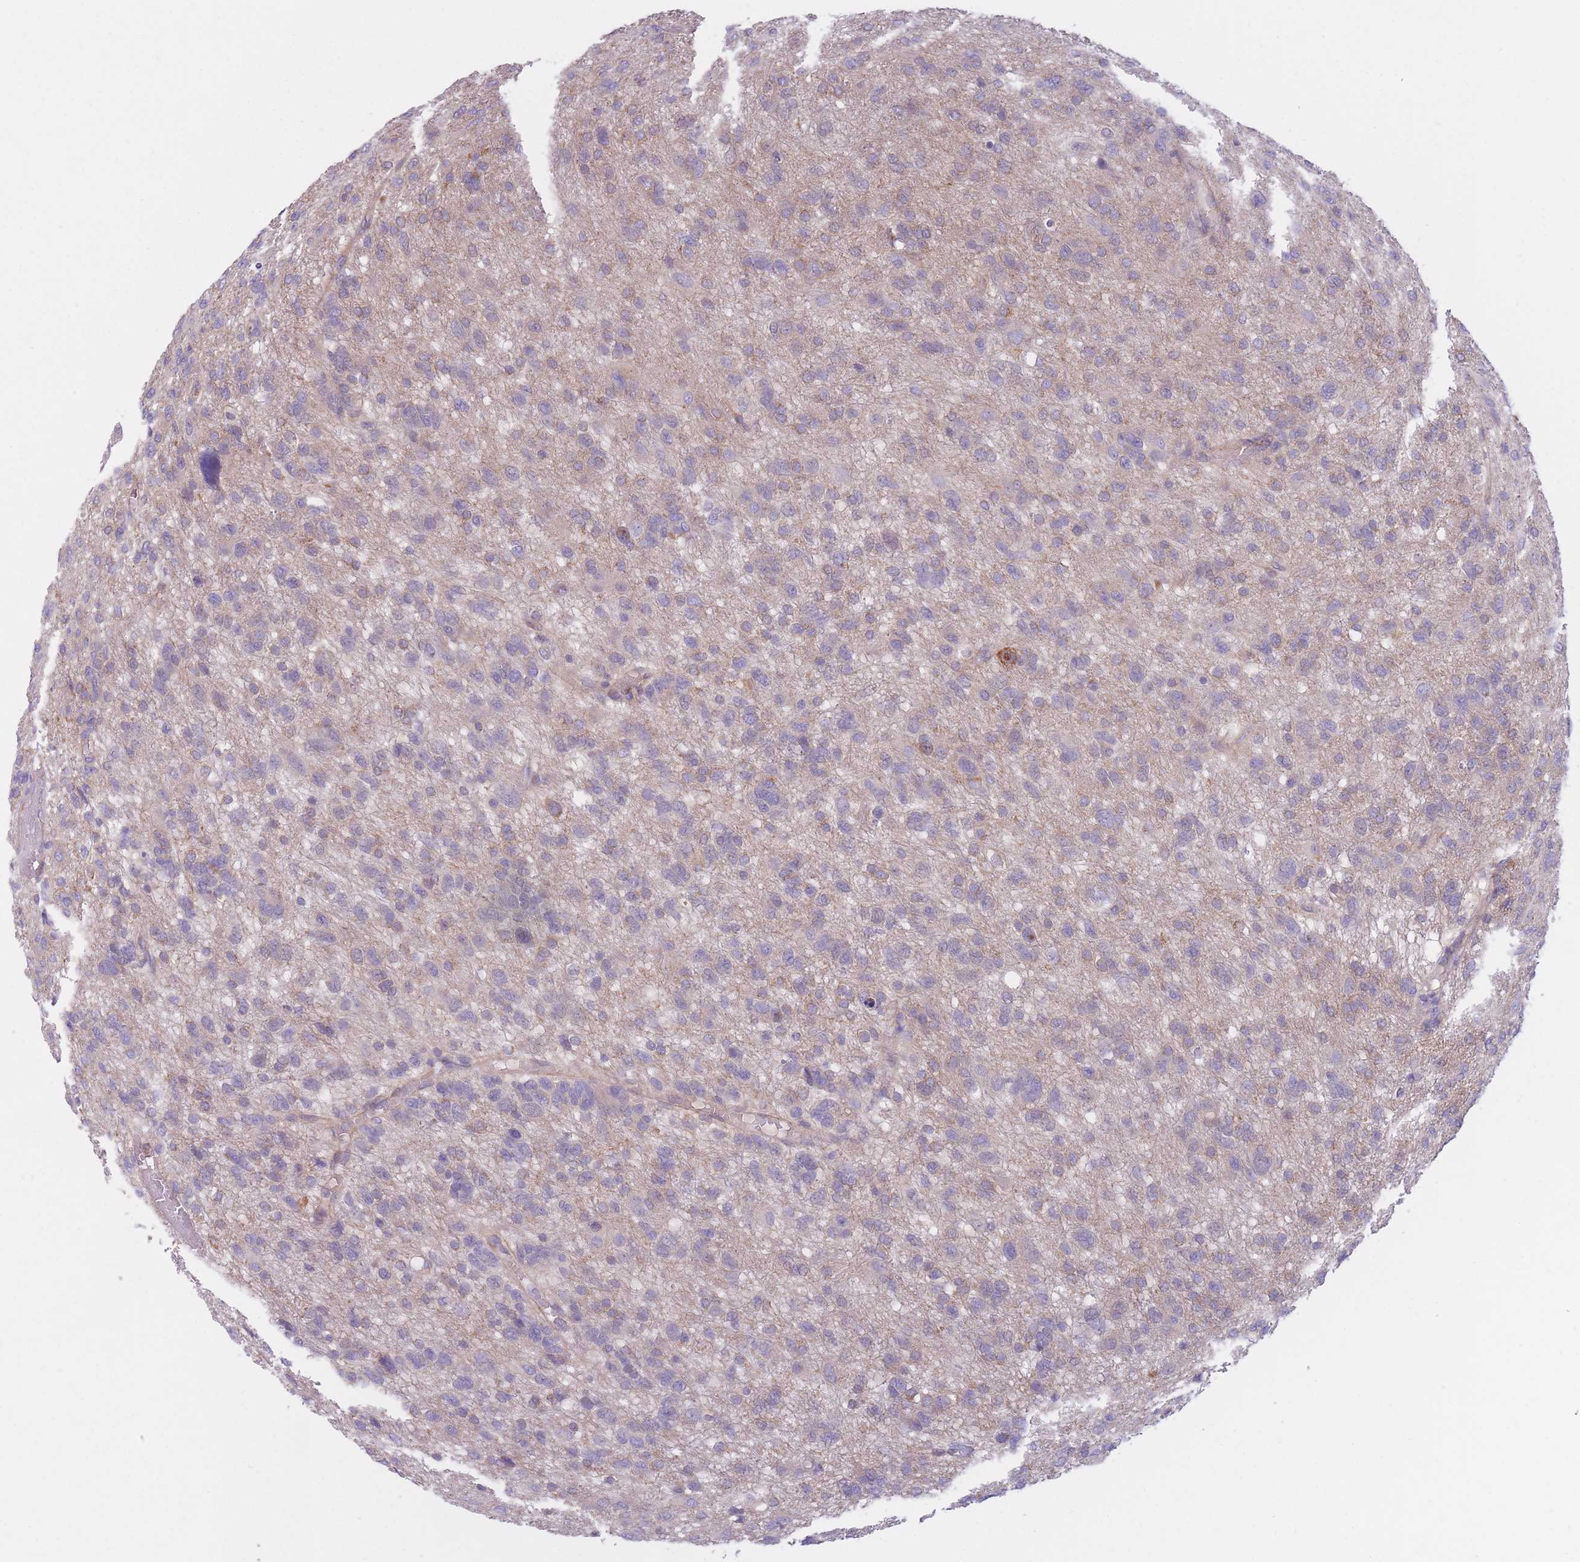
{"staining": {"intensity": "negative", "quantity": "none", "location": "none"}, "tissue": "glioma", "cell_type": "Tumor cells", "image_type": "cancer", "snomed": [{"axis": "morphology", "description": "Glioma, malignant, High grade"}, {"axis": "topography", "description": "Brain"}], "caption": "The immunohistochemistry (IHC) micrograph has no significant staining in tumor cells of high-grade glioma (malignant) tissue.", "gene": "SERPINB3", "patient": {"sex": "female", "age": 59}}